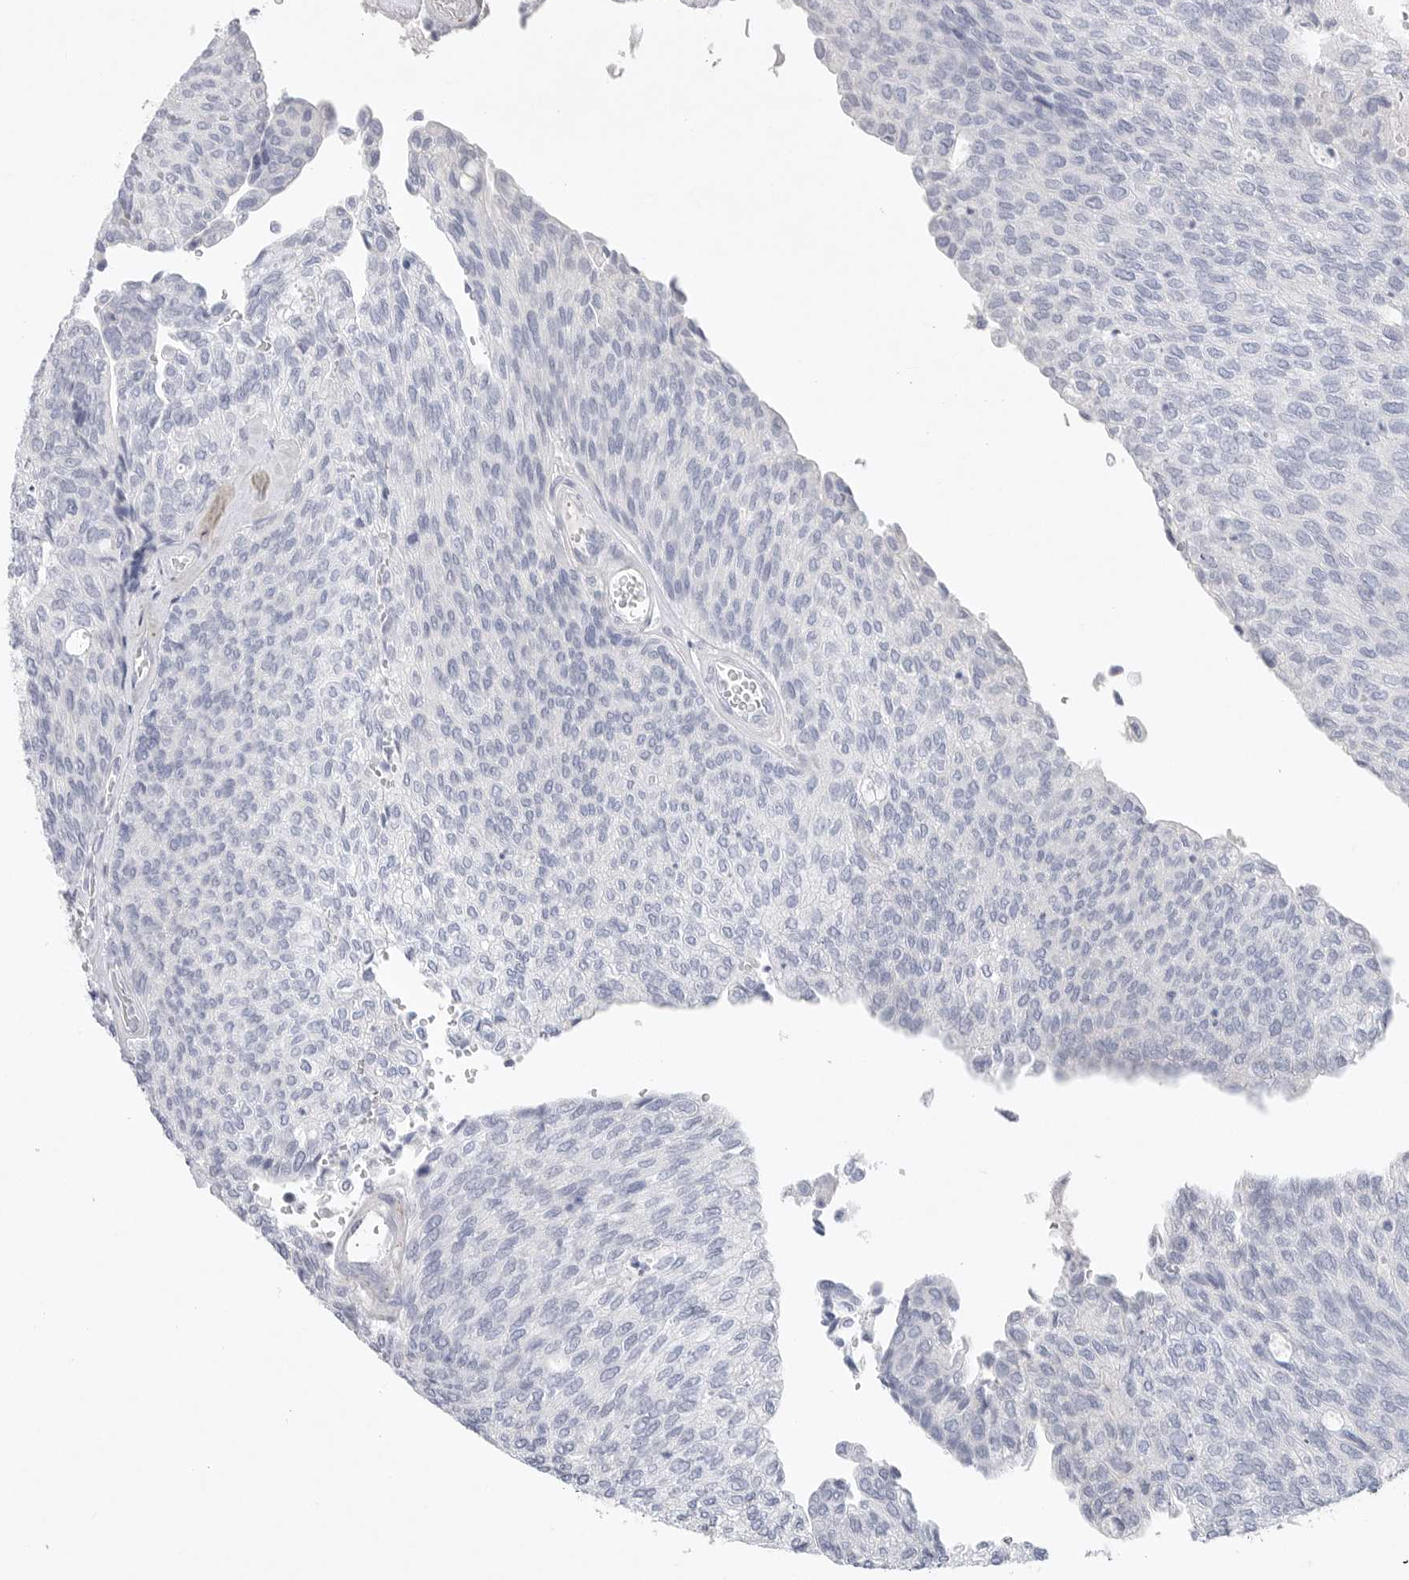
{"staining": {"intensity": "negative", "quantity": "none", "location": "none"}, "tissue": "urothelial cancer", "cell_type": "Tumor cells", "image_type": "cancer", "snomed": [{"axis": "morphology", "description": "Urothelial carcinoma, Low grade"}, {"axis": "topography", "description": "Urinary bladder"}], "caption": "This is a histopathology image of immunohistochemistry (IHC) staining of urothelial cancer, which shows no positivity in tumor cells.", "gene": "CAMK2B", "patient": {"sex": "female", "age": 79}}